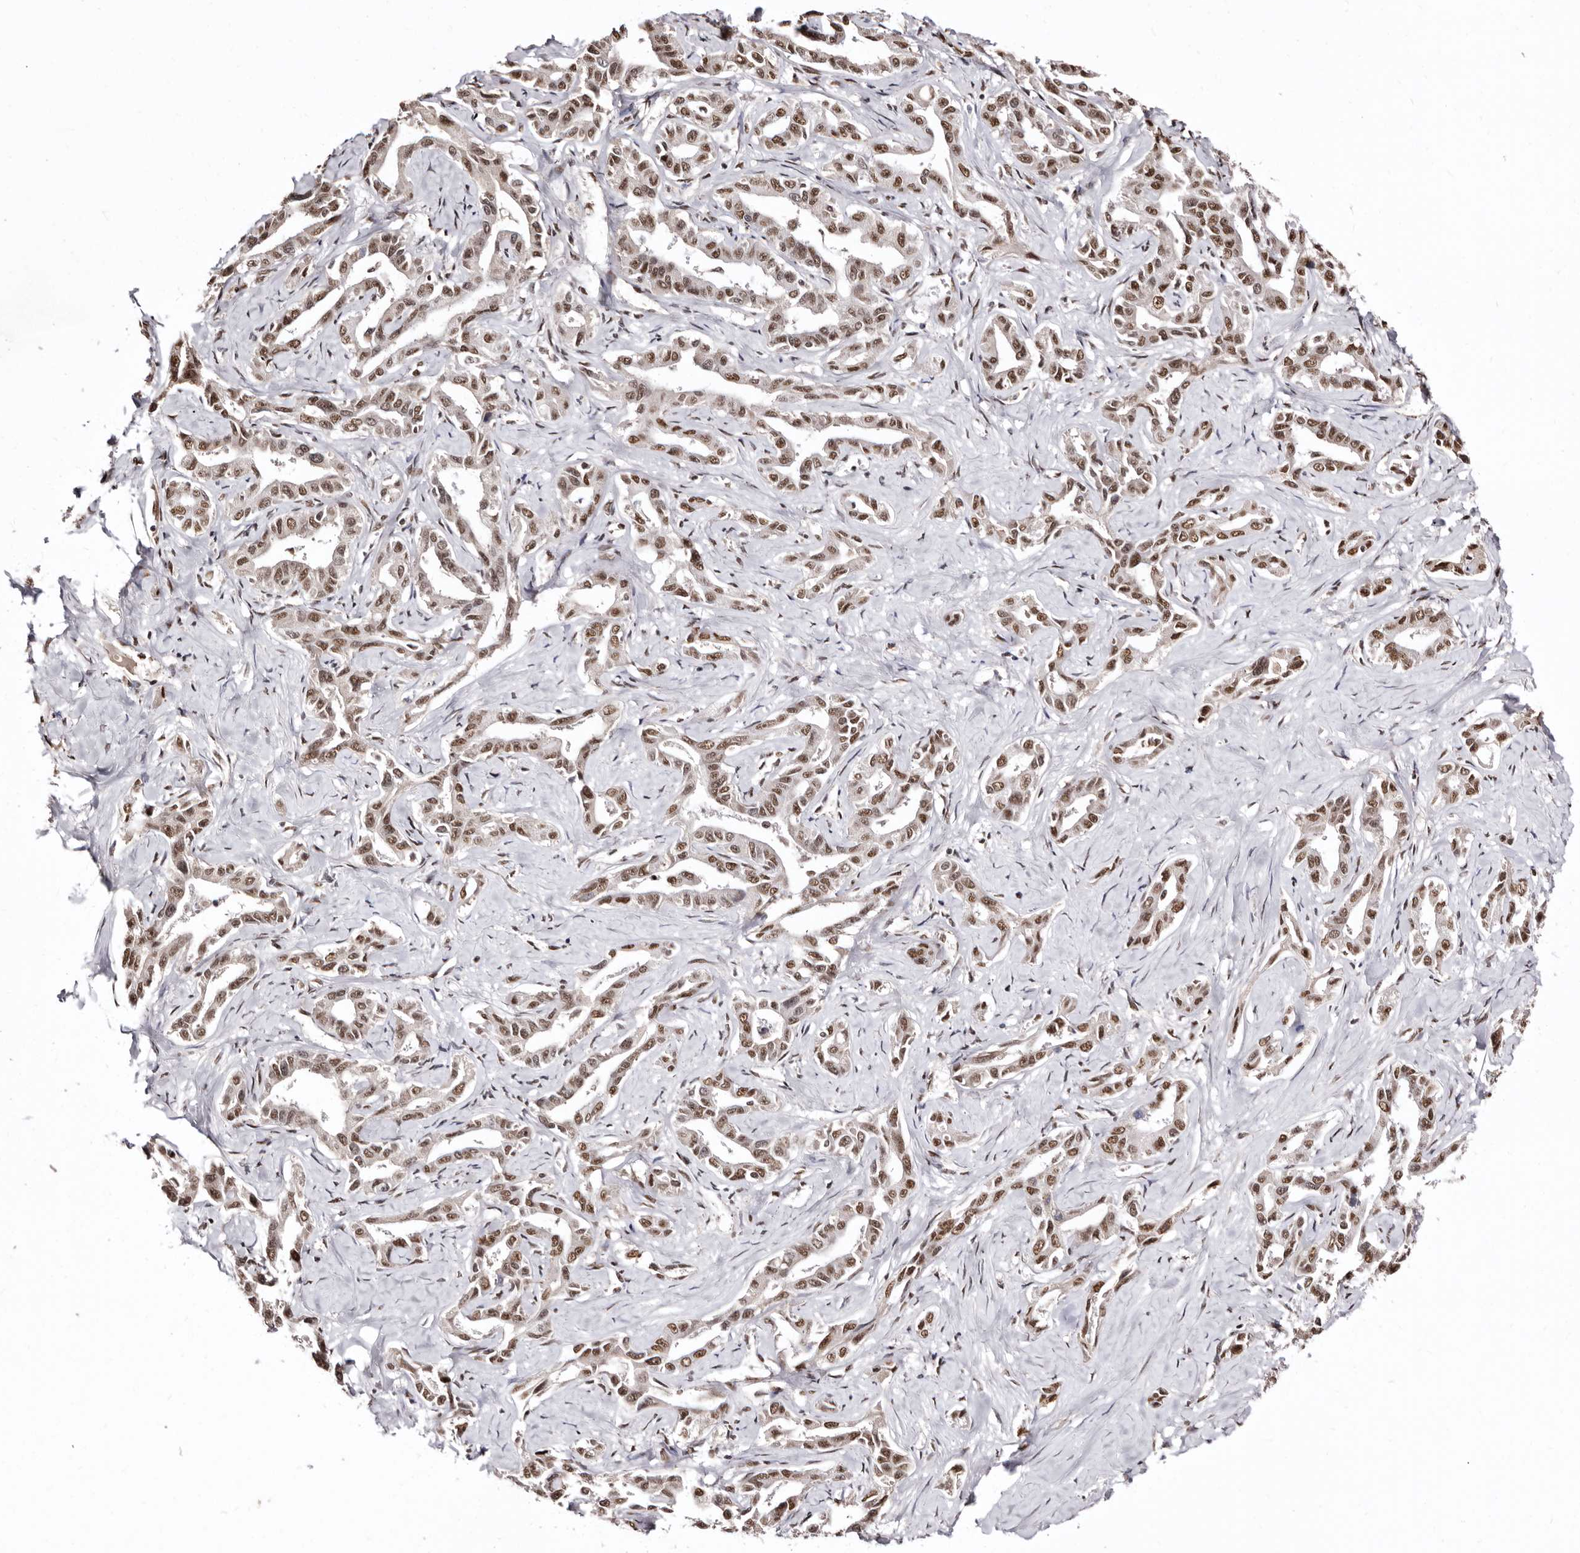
{"staining": {"intensity": "moderate", "quantity": ">75%", "location": "nuclear"}, "tissue": "liver cancer", "cell_type": "Tumor cells", "image_type": "cancer", "snomed": [{"axis": "morphology", "description": "Cholangiocarcinoma"}, {"axis": "topography", "description": "Liver"}], "caption": "Protein expression analysis of liver cancer reveals moderate nuclear positivity in approximately >75% of tumor cells.", "gene": "ANAPC11", "patient": {"sex": "male", "age": 59}}